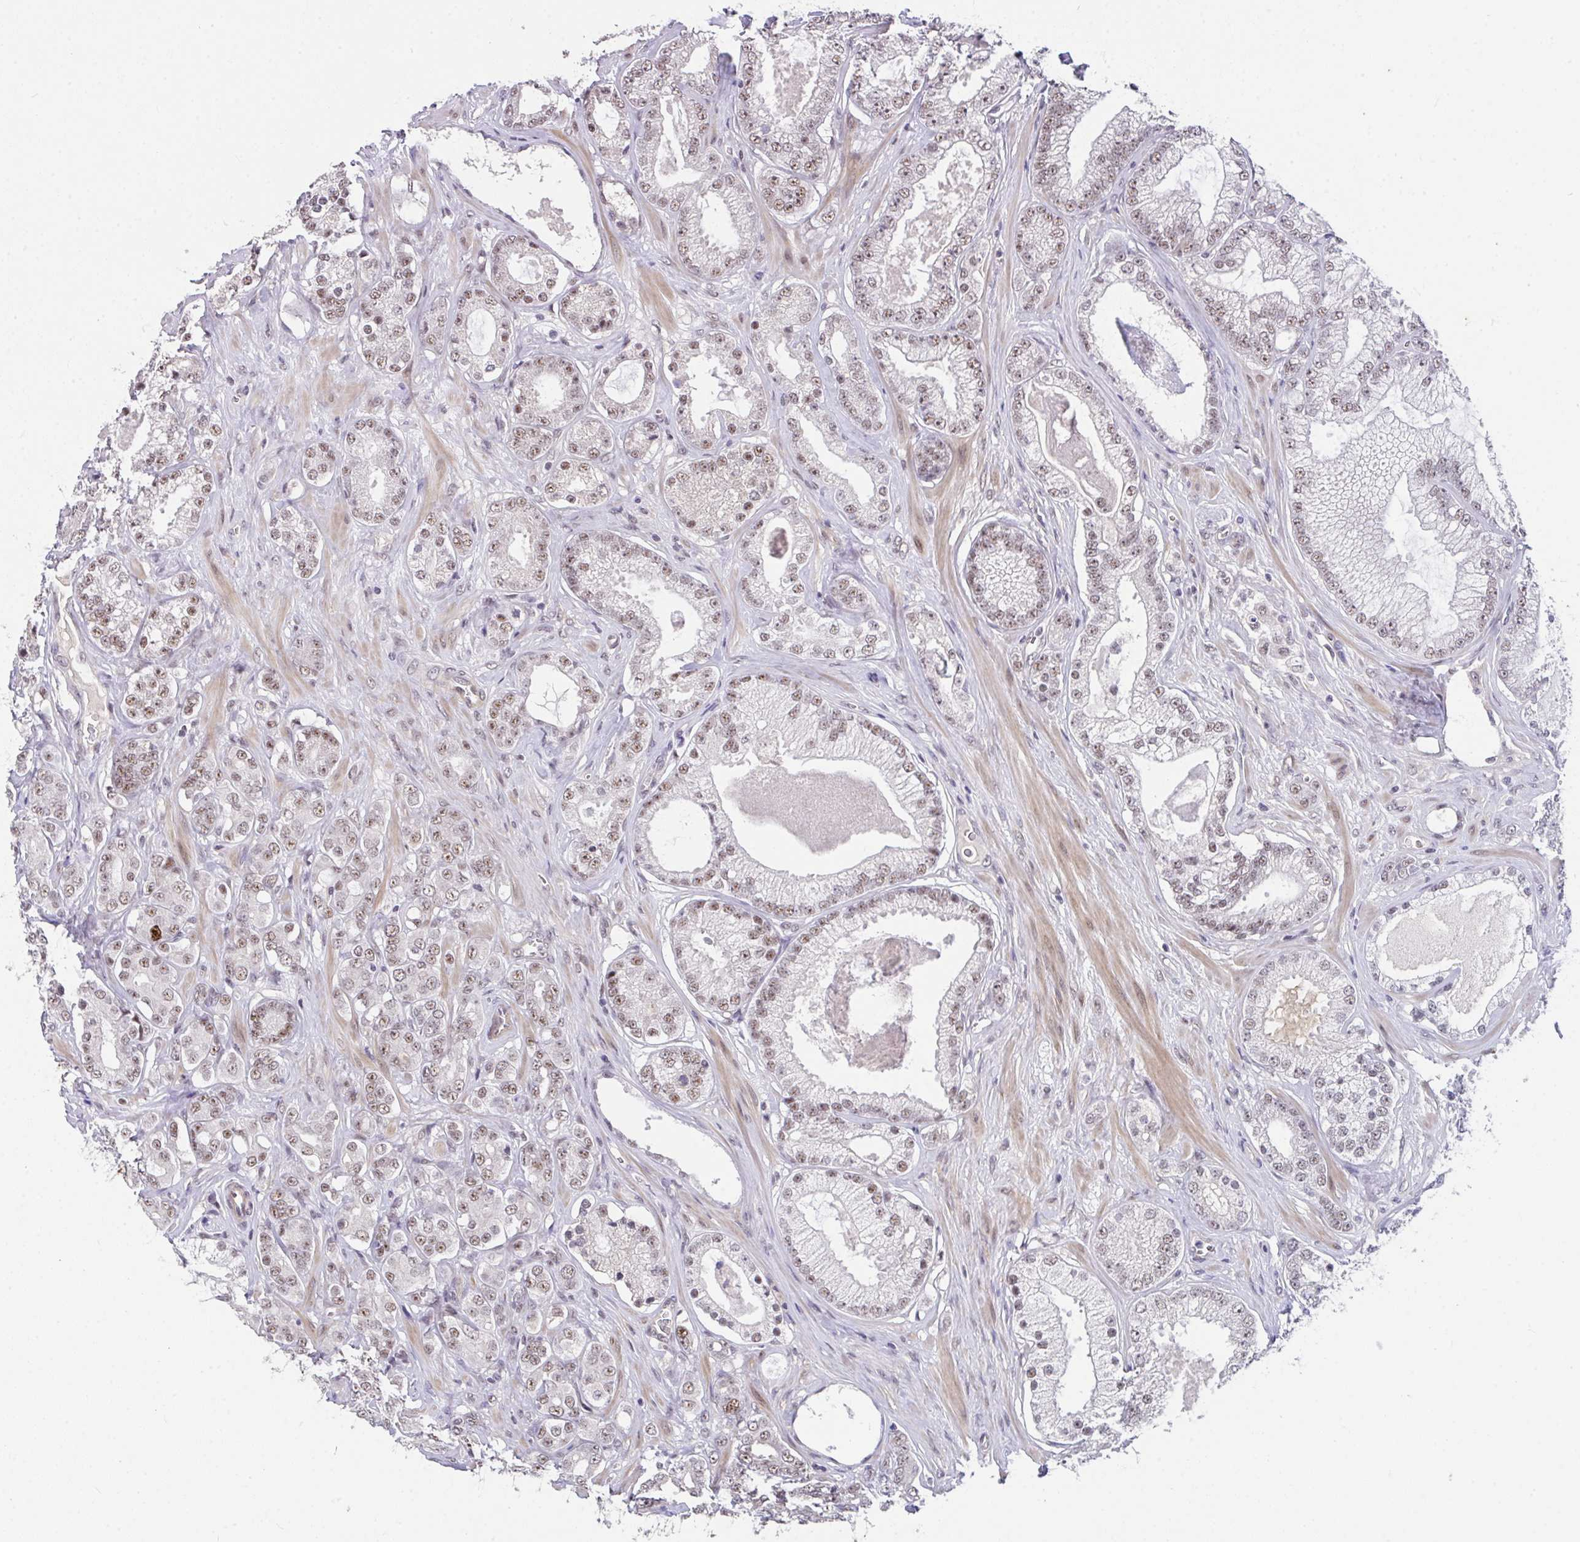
{"staining": {"intensity": "weak", "quantity": "25%-75%", "location": "nuclear"}, "tissue": "prostate cancer", "cell_type": "Tumor cells", "image_type": "cancer", "snomed": [{"axis": "morphology", "description": "Adenocarcinoma, High grade"}, {"axis": "topography", "description": "Prostate"}], "caption": "Brown immunohistochemical staining in prostate adenocarcinoma (high-grade) shows weak nuclear expression in about 25%-75% of tumor cells.", "gene": "RBBP6", "patient": {"sex": "male", "age": 66}}